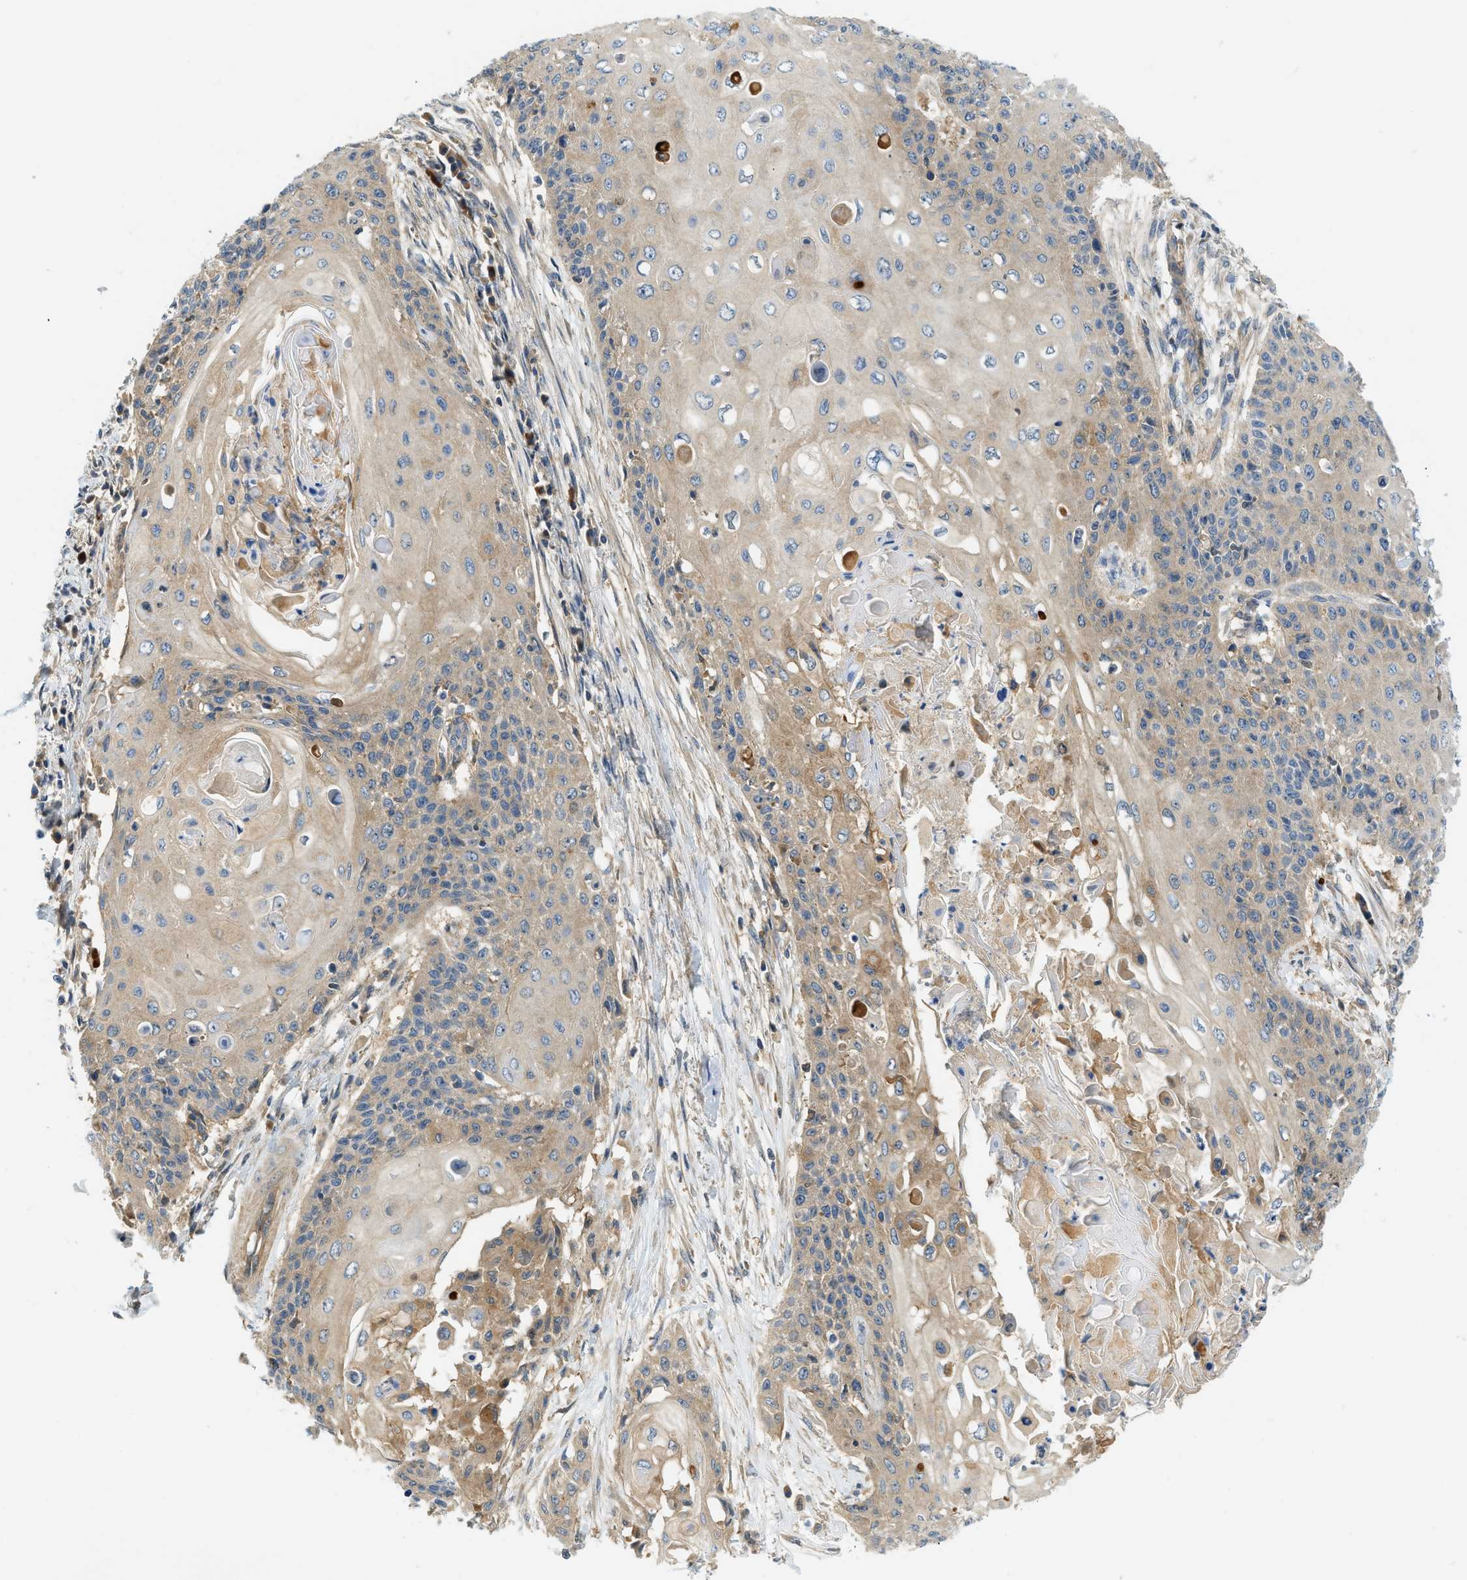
{"staining": {"intensity": "weak", "quantity": ">75%", "location": "cytoplasmic/membranous"}, "tissue": "cervical cancer", "cell_type": "Tumor cells", "image_type": "cancer", "snomed": [{"axis": "morphology", "description": "Squamous cell carcinoma, NOS"}, {"axis": "topography", "description": "Cervix"}], "caption": "Squamous cell carcinoma (cervical) tissue demonstrates weak cytoplasmic/membranous positivity in about >75% of tumor cells, visualized by immunohistochemistry.", "gene": "KCNK1", "patient": {"sex": "female", "age": 39}}